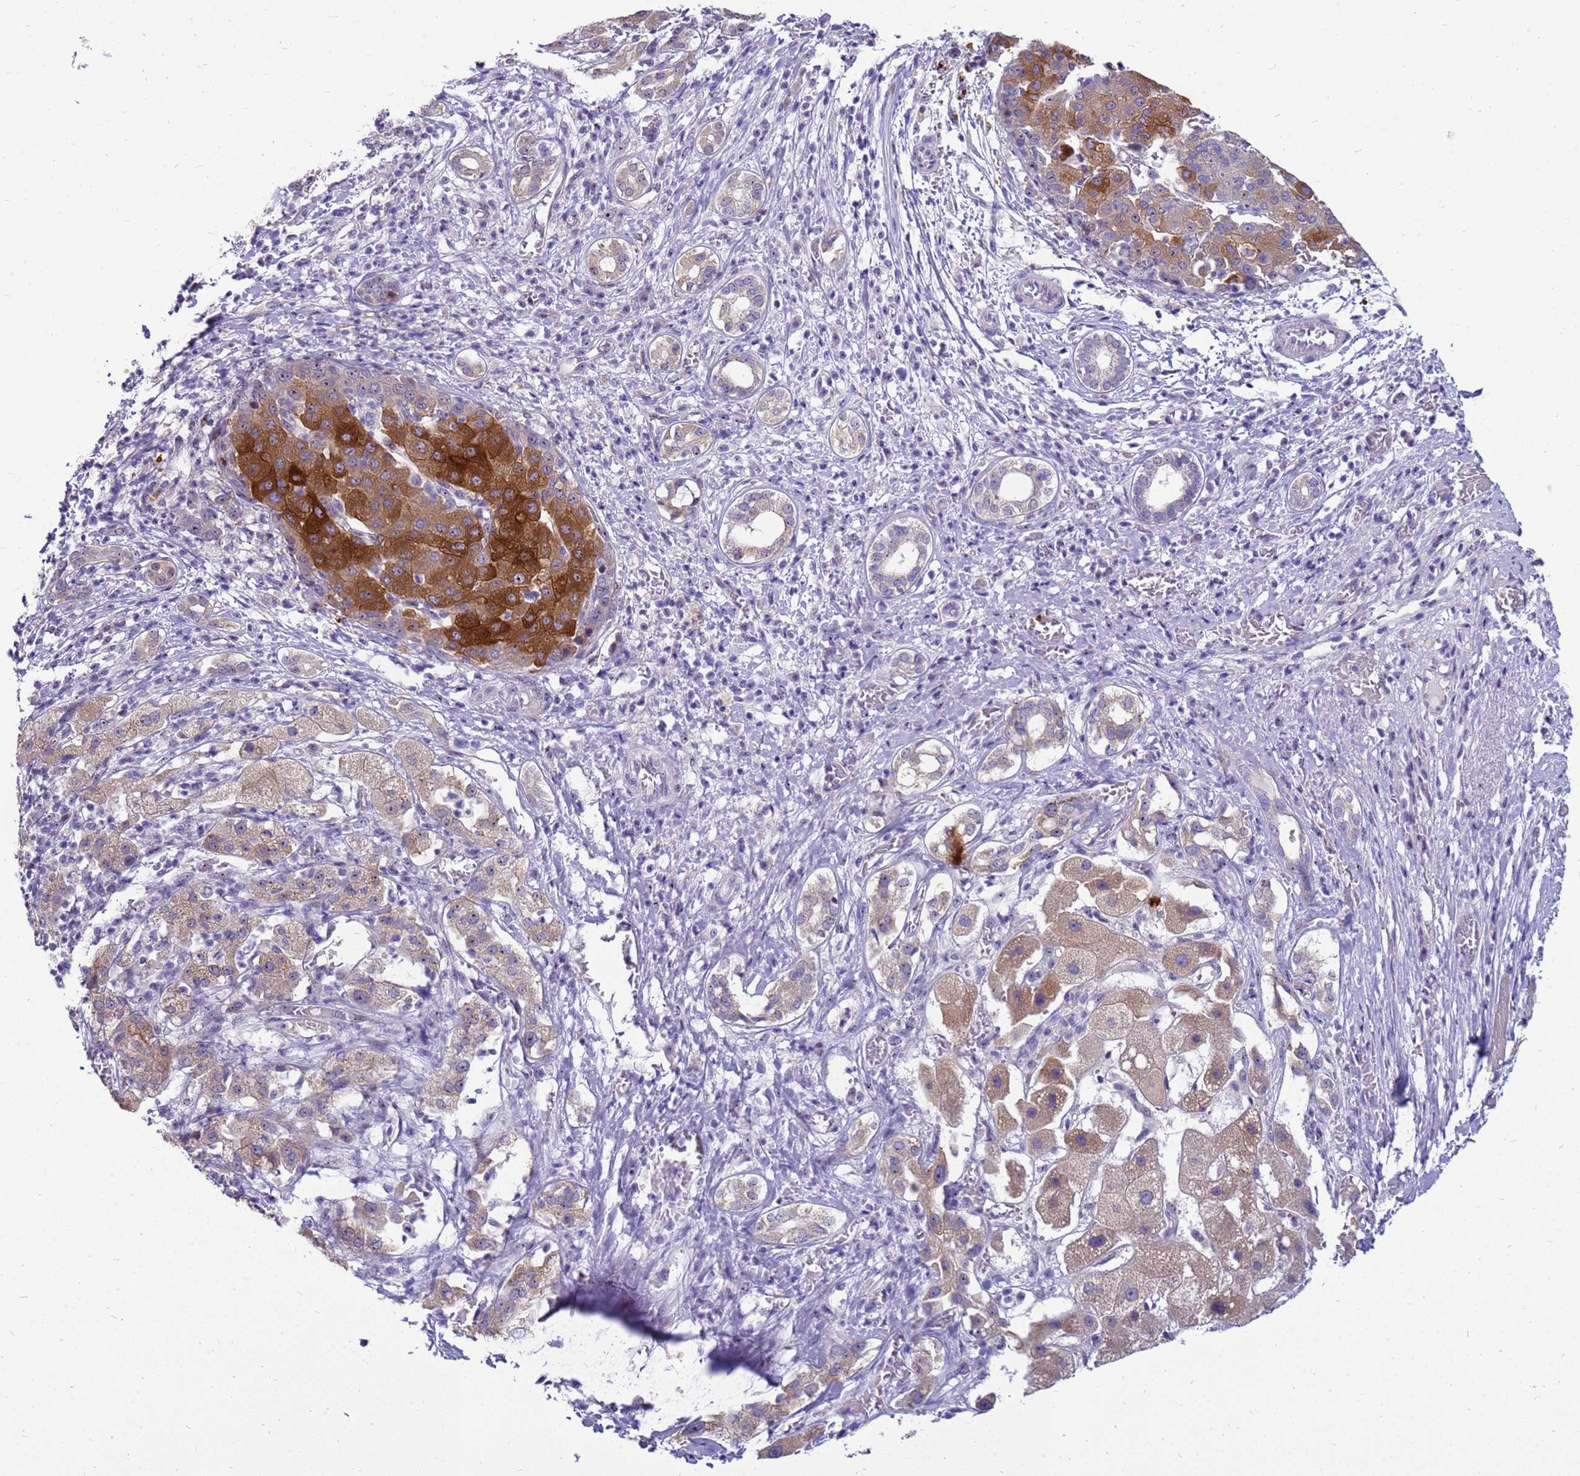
{"staining": {"intensity": "strong", "quantity": "25%-75%", "location": "cytoplasmic/membranous"}, "tissue": "liver cancer", "cell_type": "Tumor cells", "image_type": "cancer", "snomed": [{"axis": "morphology", "description": "Carcinoma, Hepatocellular, NOS"}, {"axis": "topography", "description": "Liver"}], "caption": "Immunohistochemical staining of liver cancer demonstrates high levels of strong cytoplasmic/membranous protein staining in about 25%-75% of tumor cells.", "gene": "RSPO1", "patient": {"sex": "male", "age": 65}}